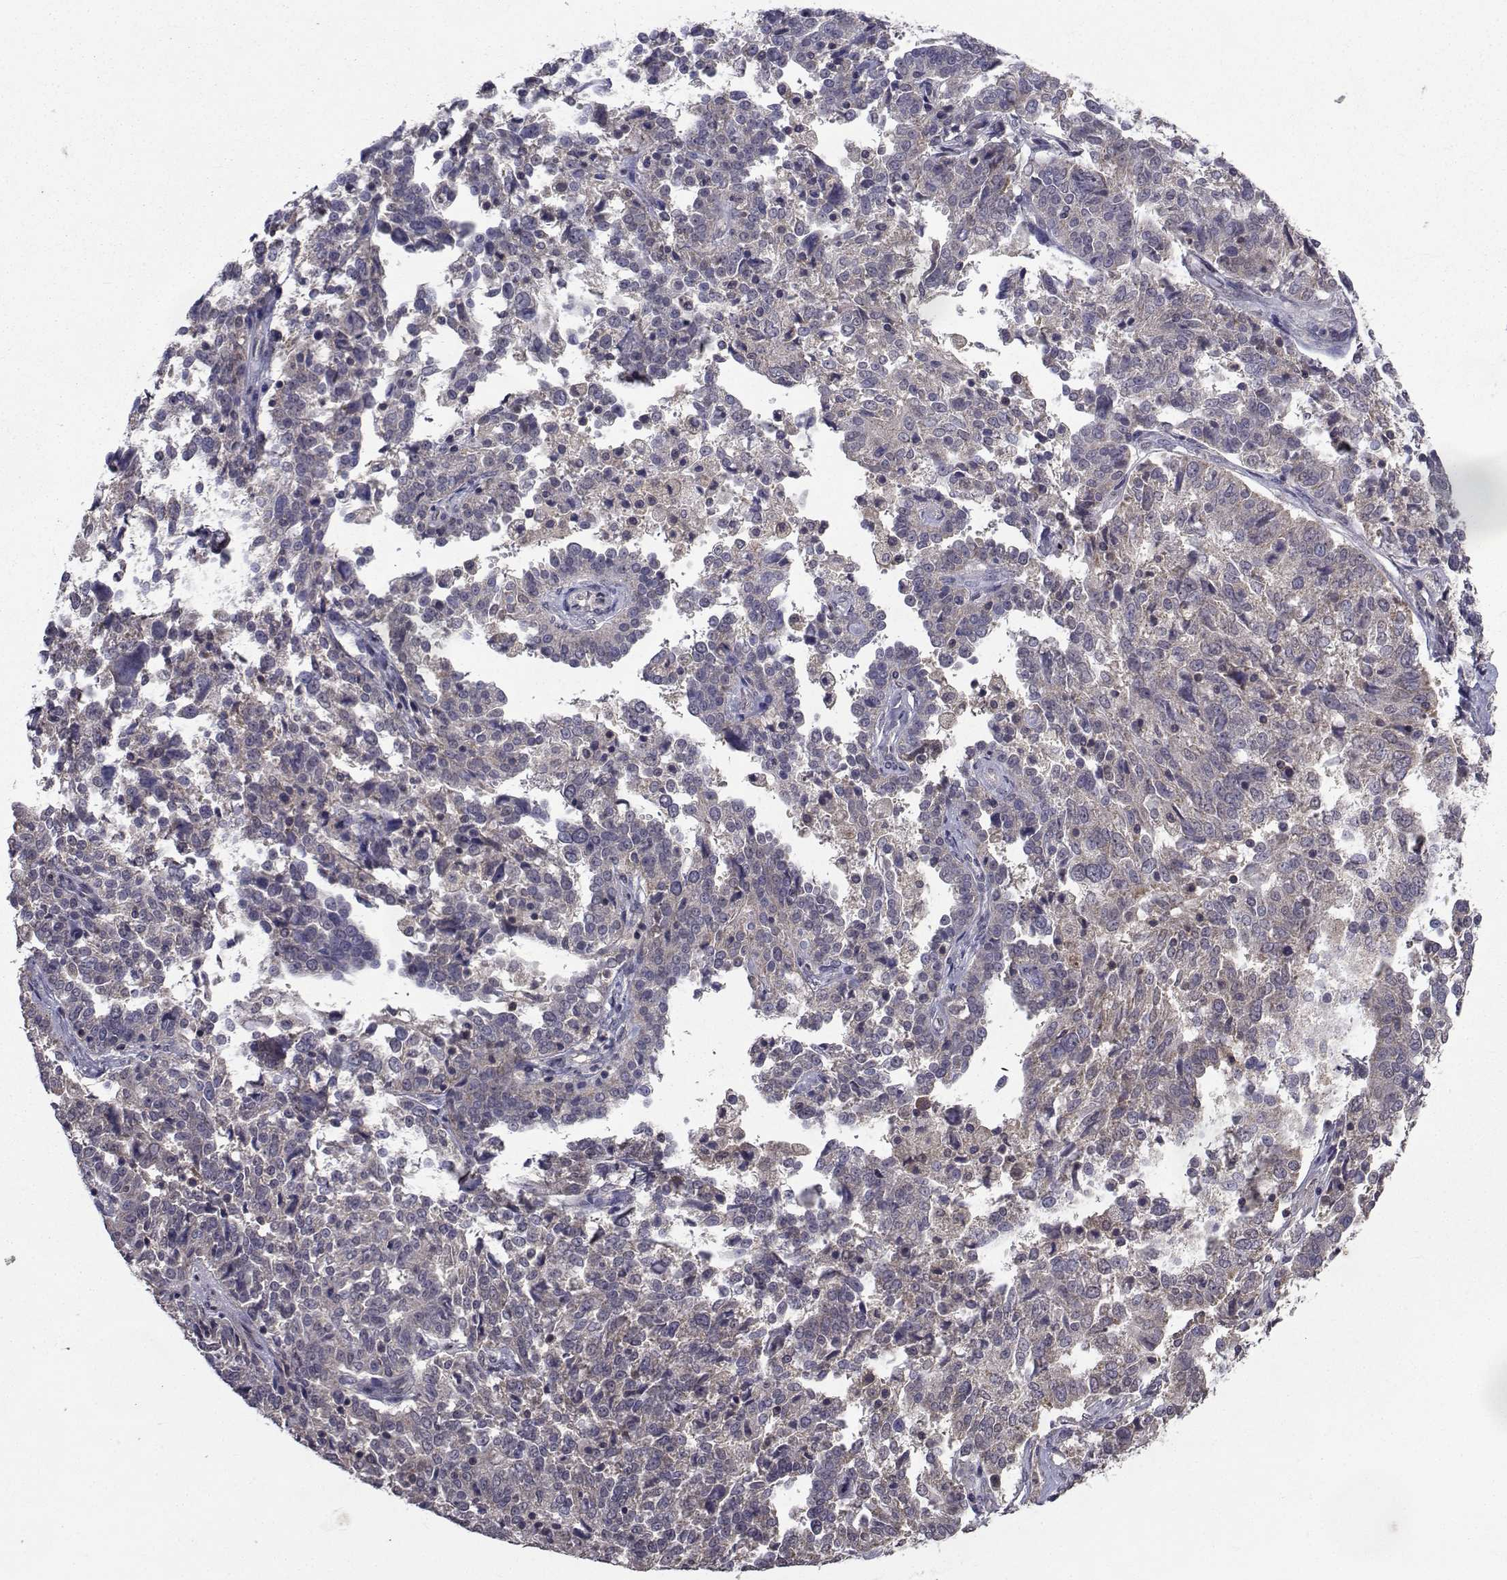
{"staining": {"intensity": "weak", "quantity": "<25%", "location": "cytoplasmic/membranous"}, "tissue": "ovarian cancer", "cell_type": "Tumor cells", "image_type": "cancer", "snomed": [{"axis": "morphology", "description": "Cystadenocarcinoma, serous, NOS"}, {"axis": "topography", "description": "Ovary"}], "caption": "Tumor cells show no significant protein positivity in ovarian cancer.", "gene": "CYP2S1", "patient": {"sex": "female", "age": 67}}